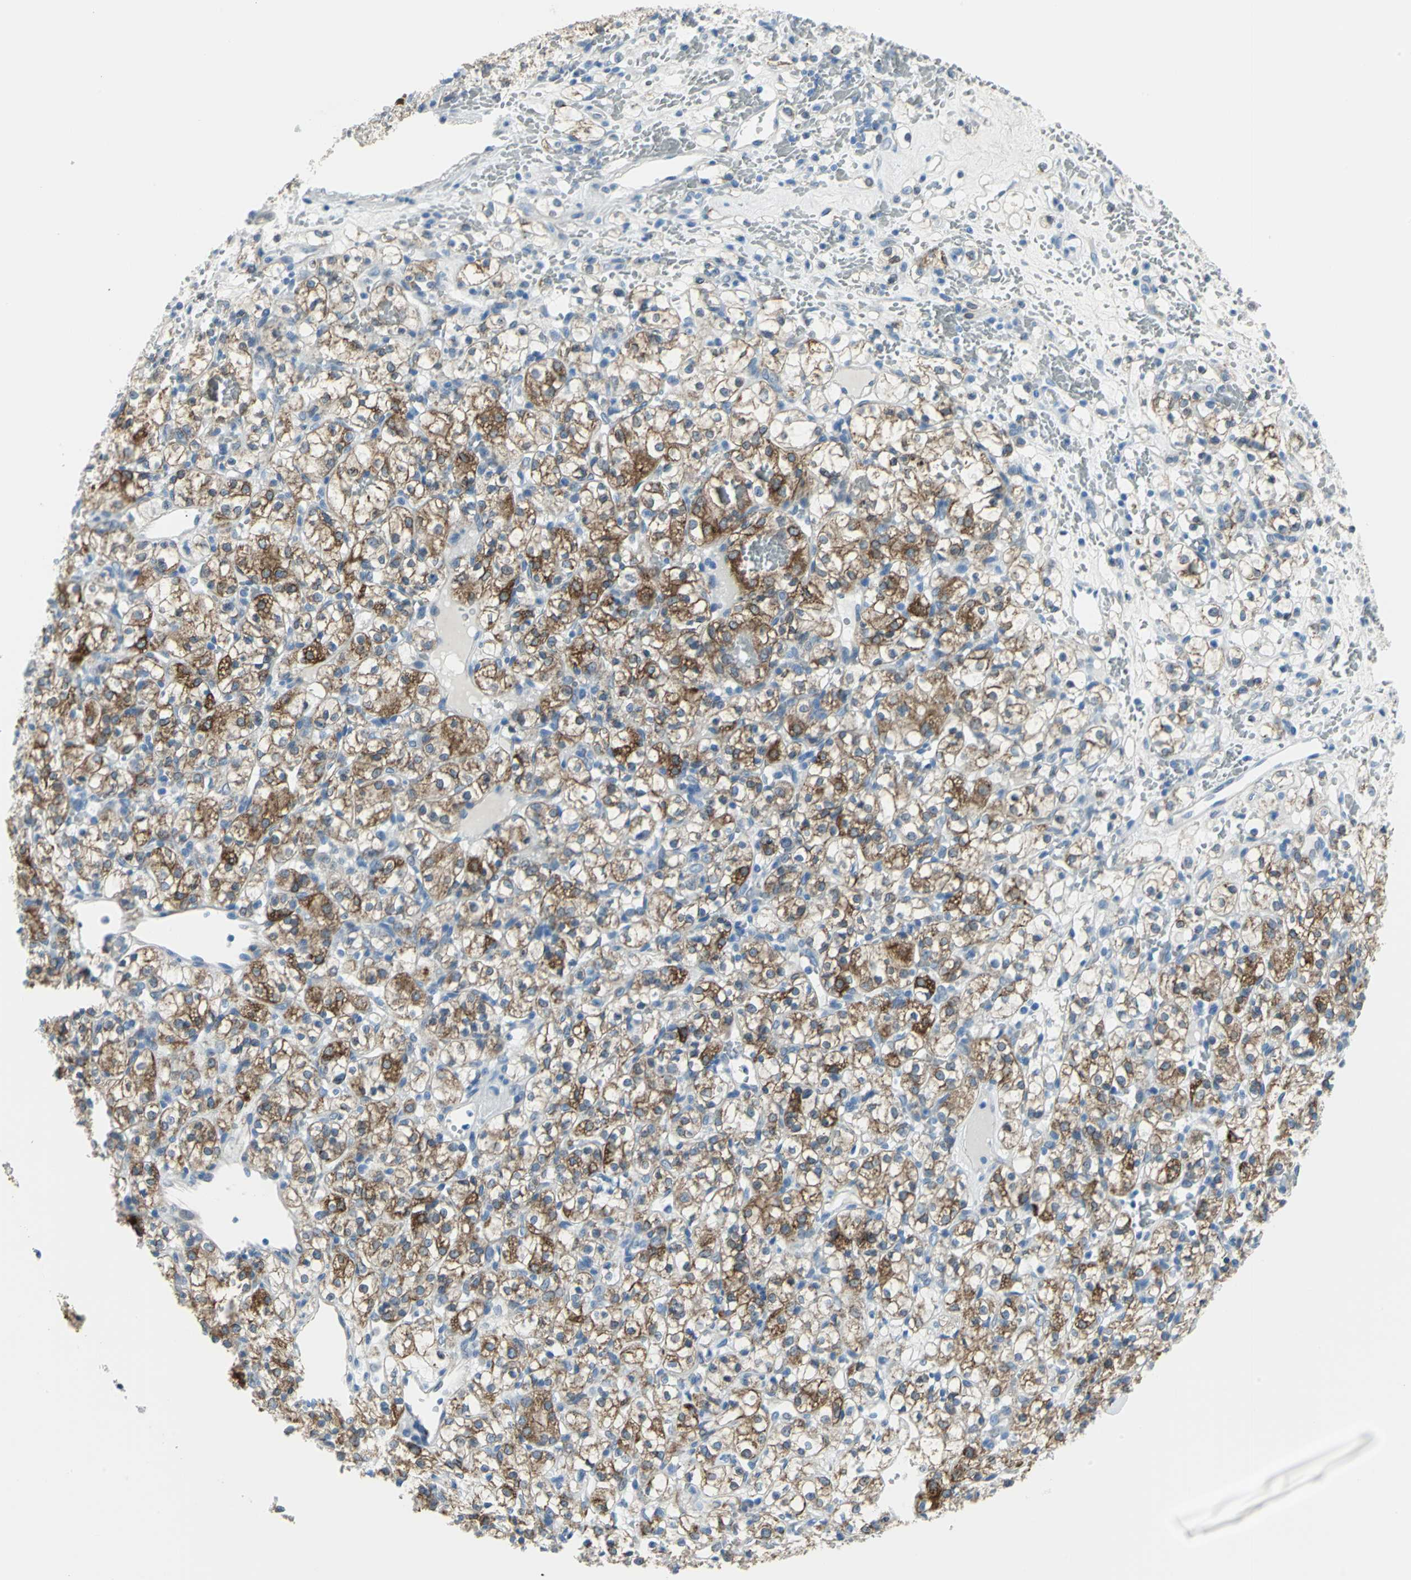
{"staining": {"intensity": "strong", "quantity": "25%-75%", "location": "cytoplasmic/membranous"}, "tissue": "renal cancer", "cell_type": "Tumor cells", "image_type": "cancer", "snomed": [{"axis": "morphology", "description": "Adenocarcinoma, NOS"}, {"axis": "topography", "description": "Kidney"}], "caption": "Immunohistochemistry micrograph of renal cancer (adenocarcinoma) stained for a protein (brown), which reveals high levels of strong cytoplasmic/membranous expression in approximately 25%-75% of tumor cells.", "gene": "CYB5A", "patient": {"sex": "female", "age": 60}}